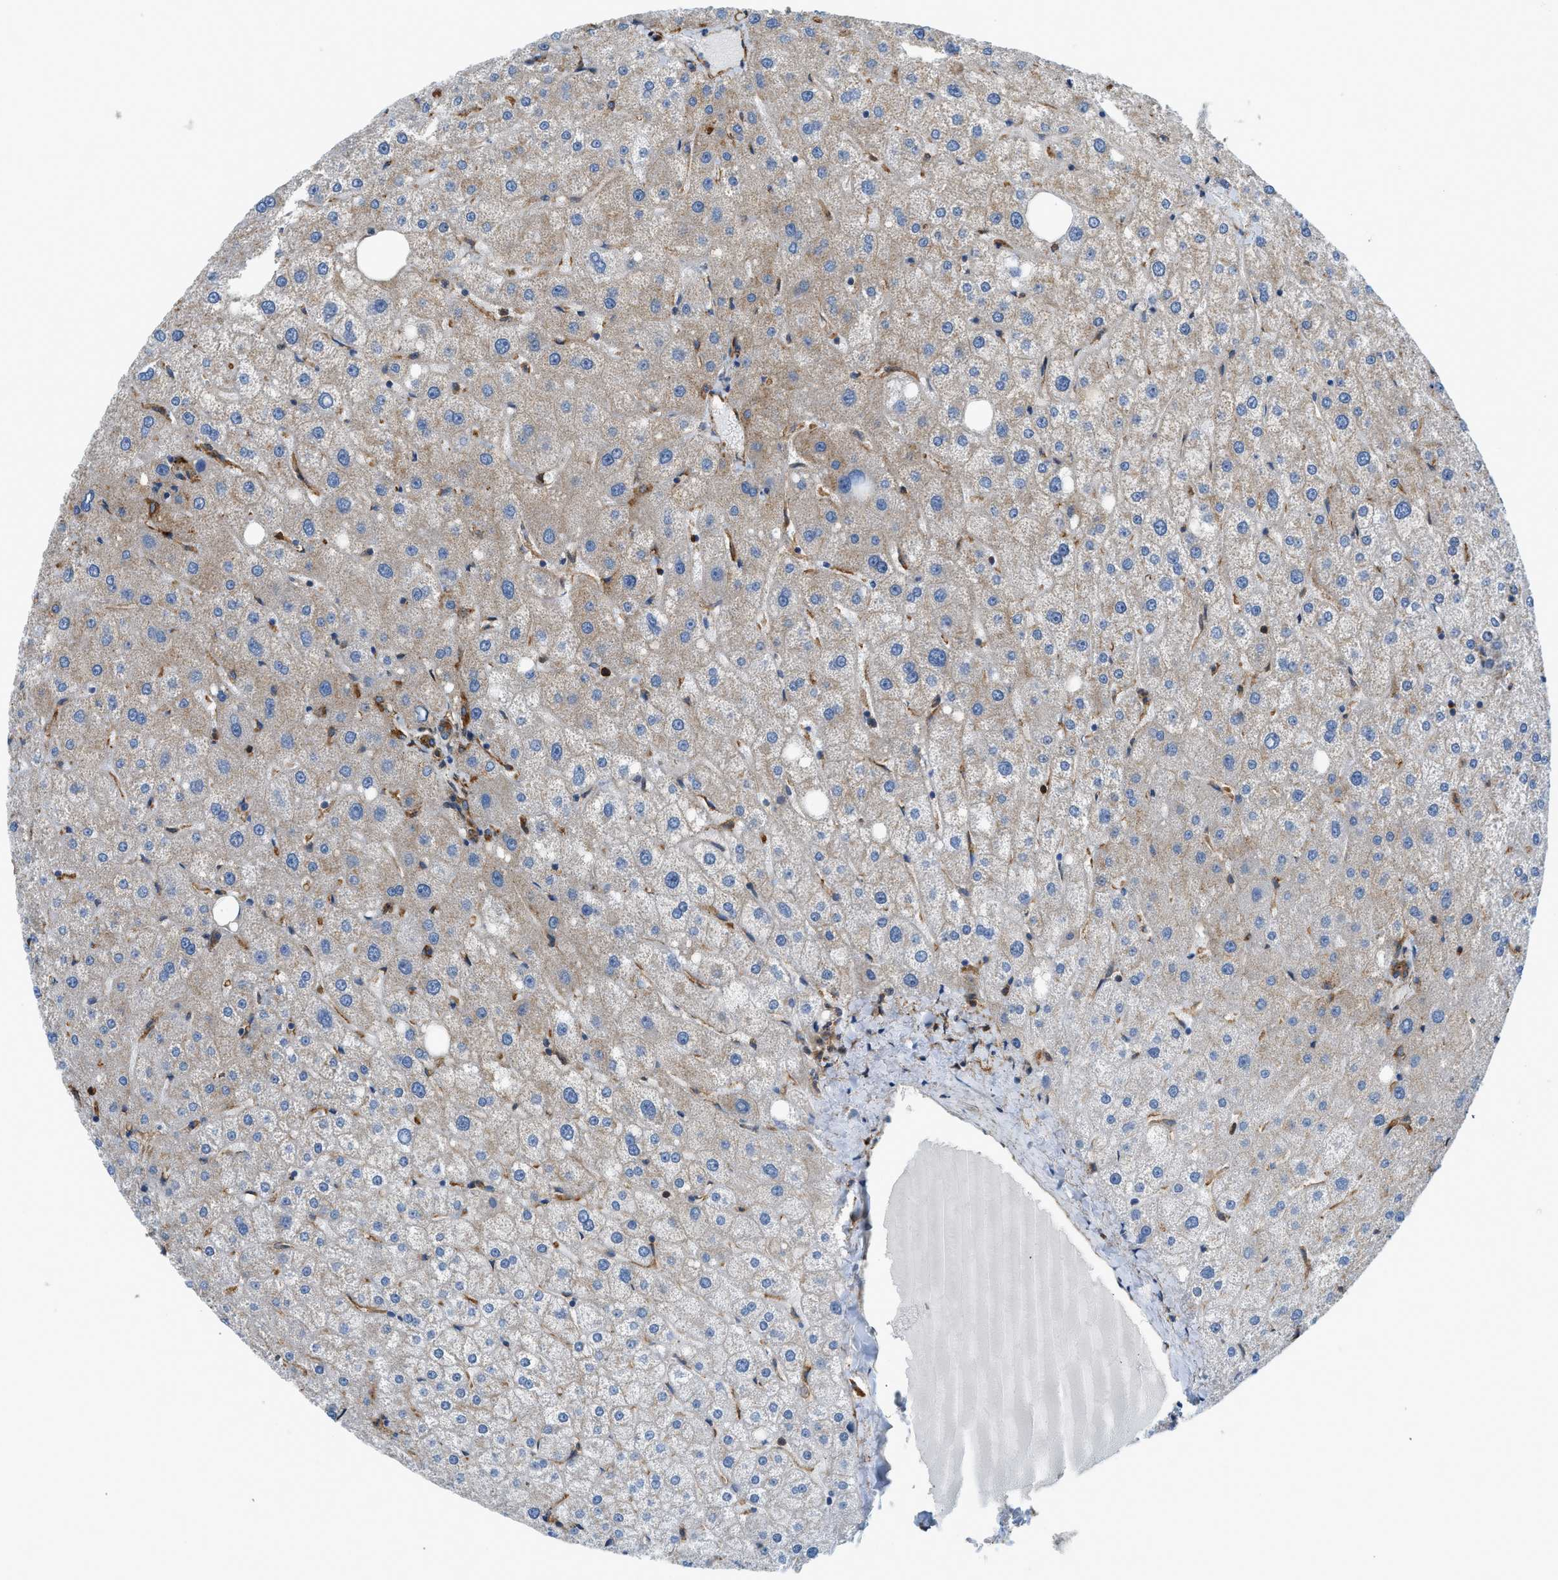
{"staining": {"intensity": "strong", "quantity": ">75%", "location": "cytoplasmic/membranous"}, "tissue": "liver", "cell_type": "Cholangiocytes", "image_type": "normal", "snomed": [{"axis": "morphology", "description": "Normal tissue, NOS"}, {"axis": "topography", "description": "Liver"}], "caption": "Liver stained for a protein (brown) reveals strong cytoplasmic/membranous positive expression in approximately >75% of cholangiocytes.", "gene": "HIP1", "patient": {"sex": "male", "age": 73}}